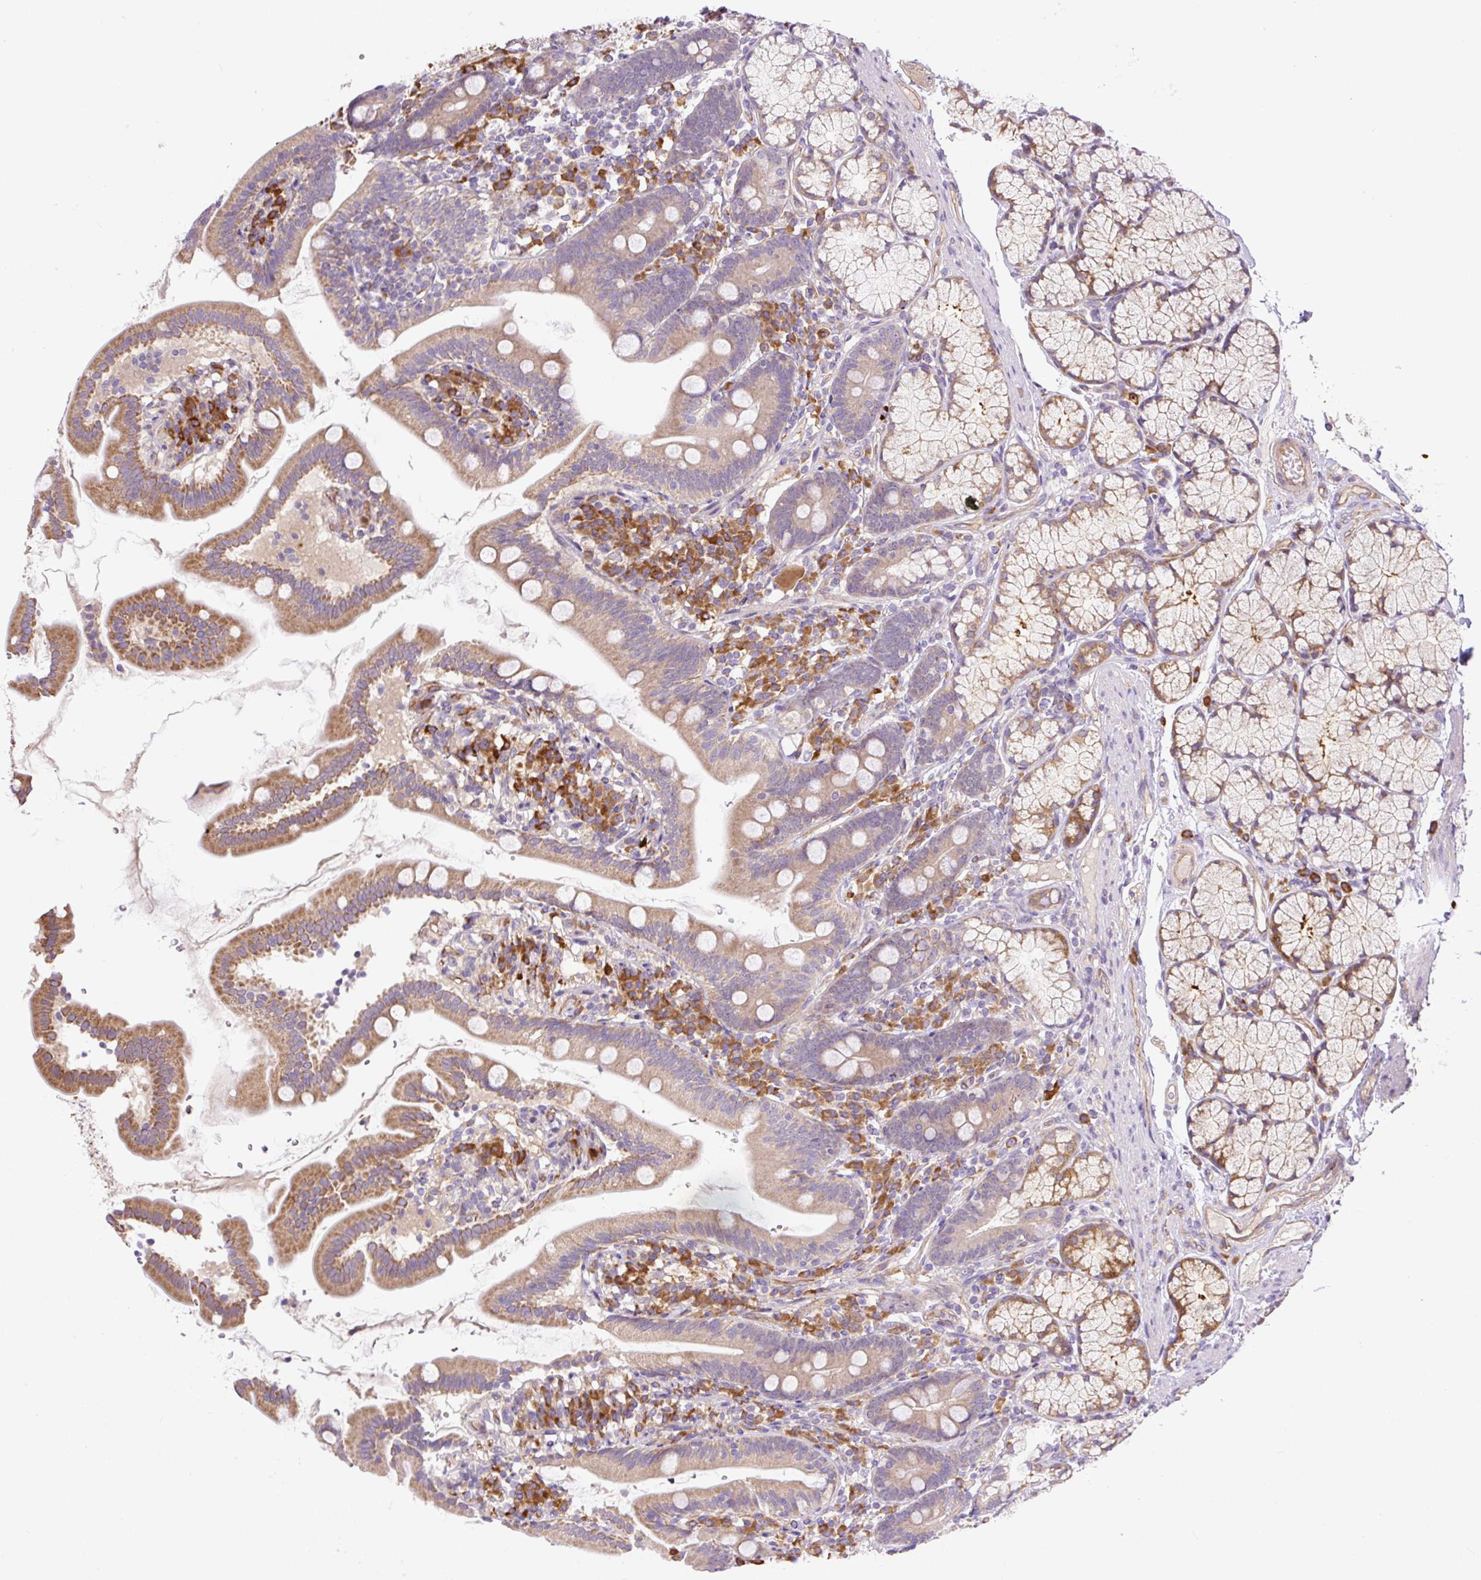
{"staining": {"intensity": "moderate", "quantity": ">75%", "location": "cytoplasmic/membranous"}, "tissue": "duodenum", "cell_type": "Glandular cells", "image_type": "normal", "snomed": [{"axis": "morphology", "description": "Normal tissue, NOS"}, {"axis": "topography", "description": "Duodenum"}], "caption": "A high-resolution photomicrograph shows immunohistochemistry staining of unremarkable duodenum, which displays moderate cytoplasmic/membranous staining in about >75% of glandular cells. The staining is performed using DAB brown chromogen to label protein expression. The nuclei are counter-stained blue using hematoxylin.", "gene": "PPME1", "patient": {"sex": "female", "age": 67}}